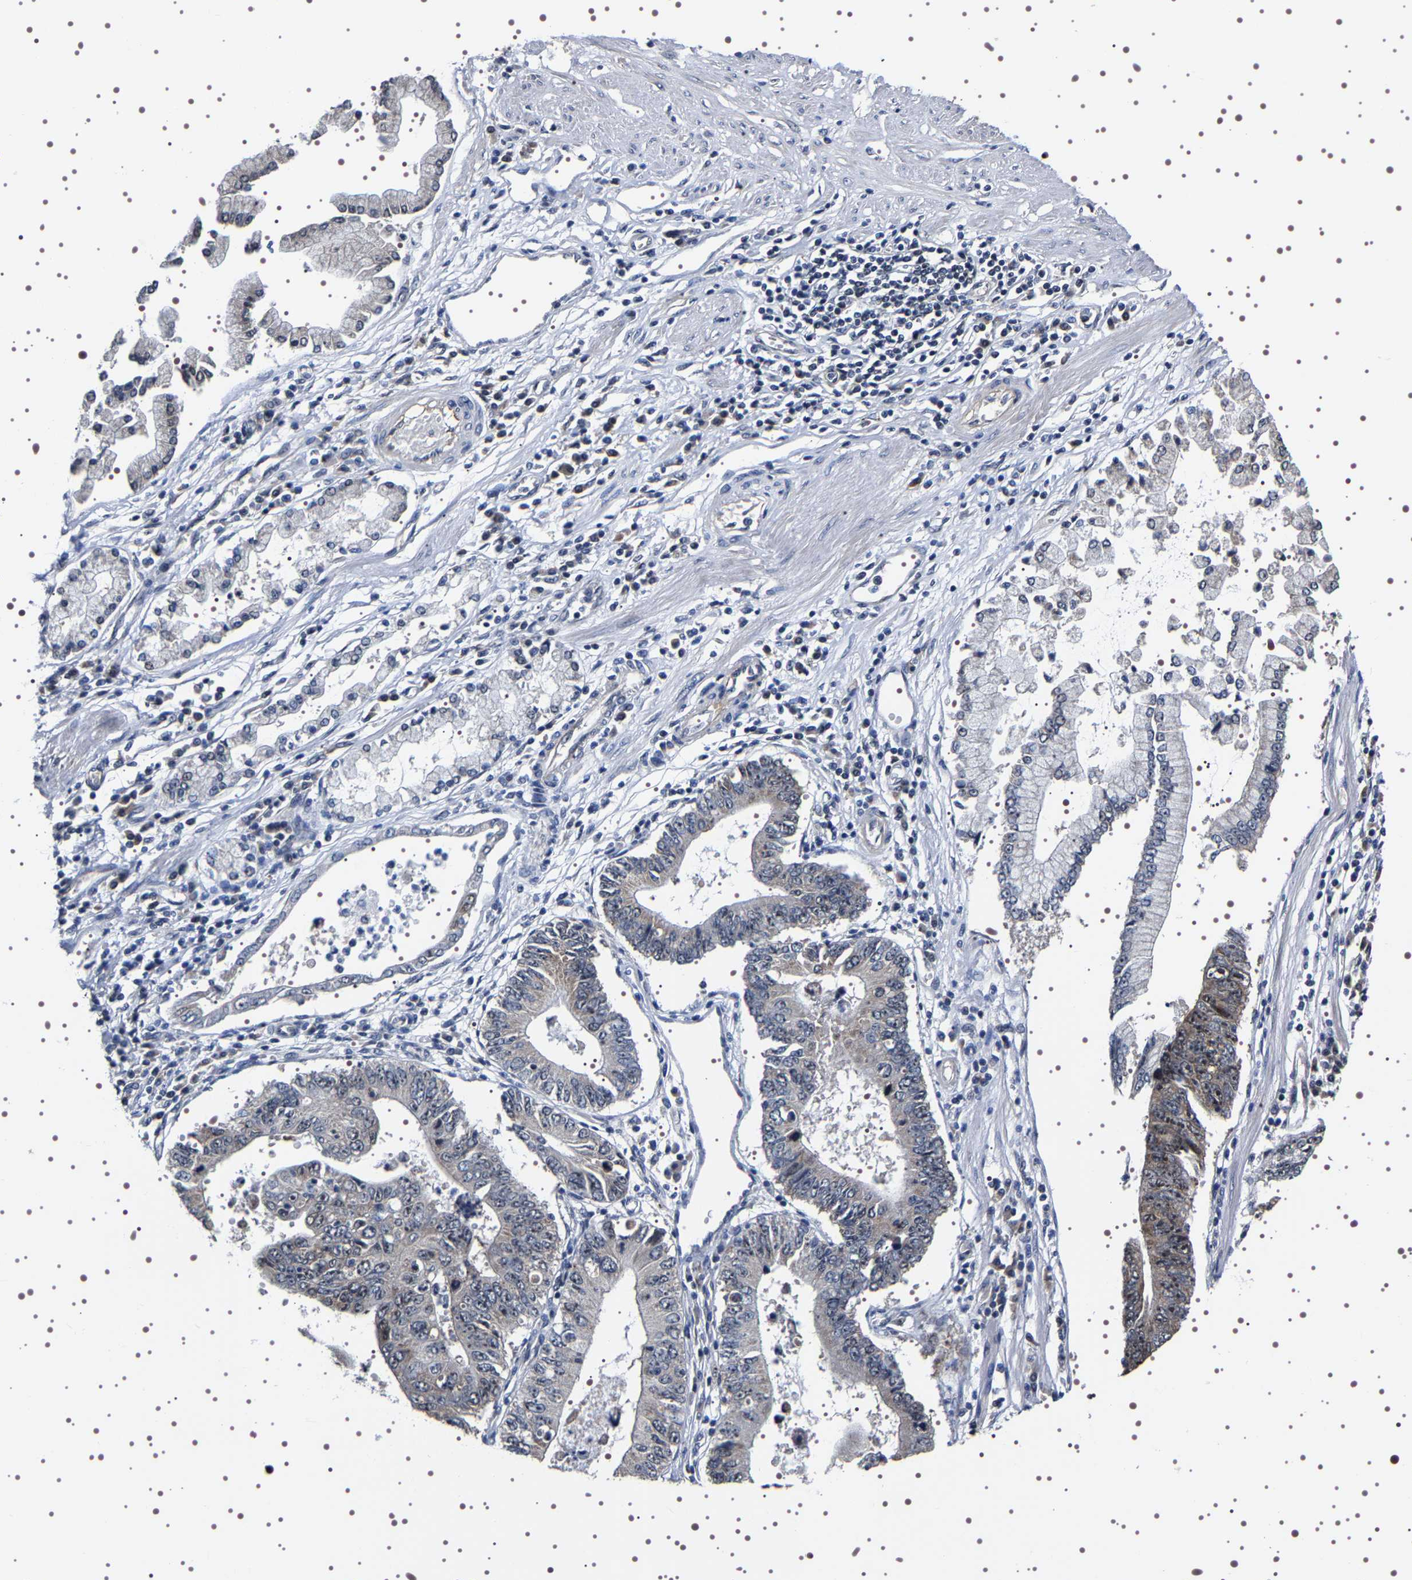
{"staining": {"intensity": "strong", "quantity": "25%-75%", "location": "nuclear"}, "tissue": "stomach cancer", "cell_type": "Tumor cells", "image_type": "cancer", "snomed": [{"axis": "morphology", "description": "Adenocarcinoma, NOS"}, {"axis": "topography", "description": "Stomach"}], "caption": "Immunohistochemical staining of stomach cancer demonstrates strong nuclear protein staining in about 25%-75% of tumor cells.", "gene": "GNL3", "patient": {"sex": "male", "age": 59}}